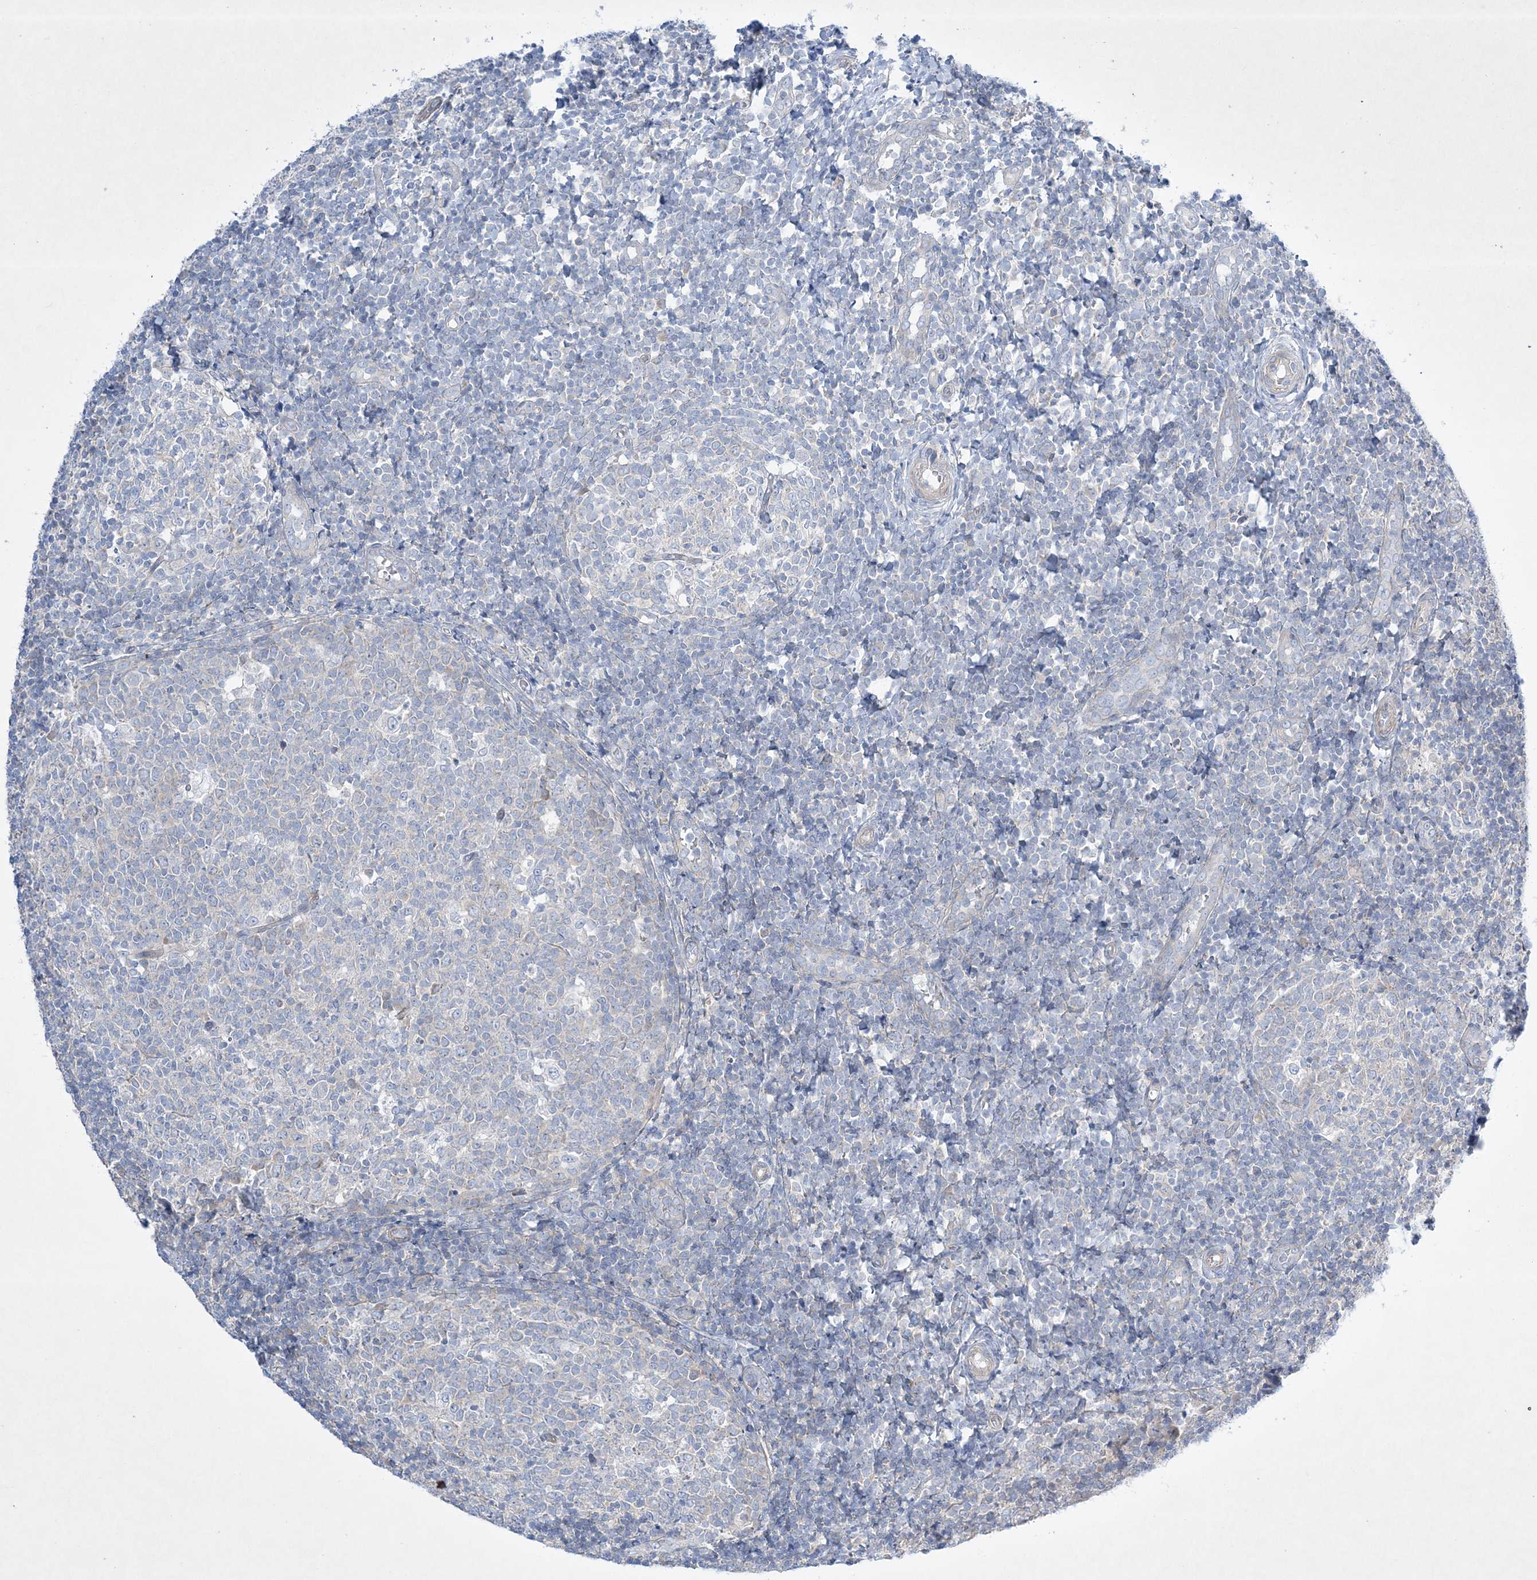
{"staining": {"intensity": "negative", "quantity": "none", "location": "none"}, "tissue": "tonsil", "cell_type": "Germinal center cells", "image_type": "normal", "snomed": [{"axis": "morphology", "description": "Normal tissue, NOS"}, {"axis": "topography", "description": "Tonsil"}], "caption": "The photomicrograph reveals no staining of germinal center cells in unremarkable tonsil. (DAB immunohistochemistry visualized using brightfield microscopy, high magnification).", "gene": "FARSB", "patient": {"sex": "female", "age": 19}}